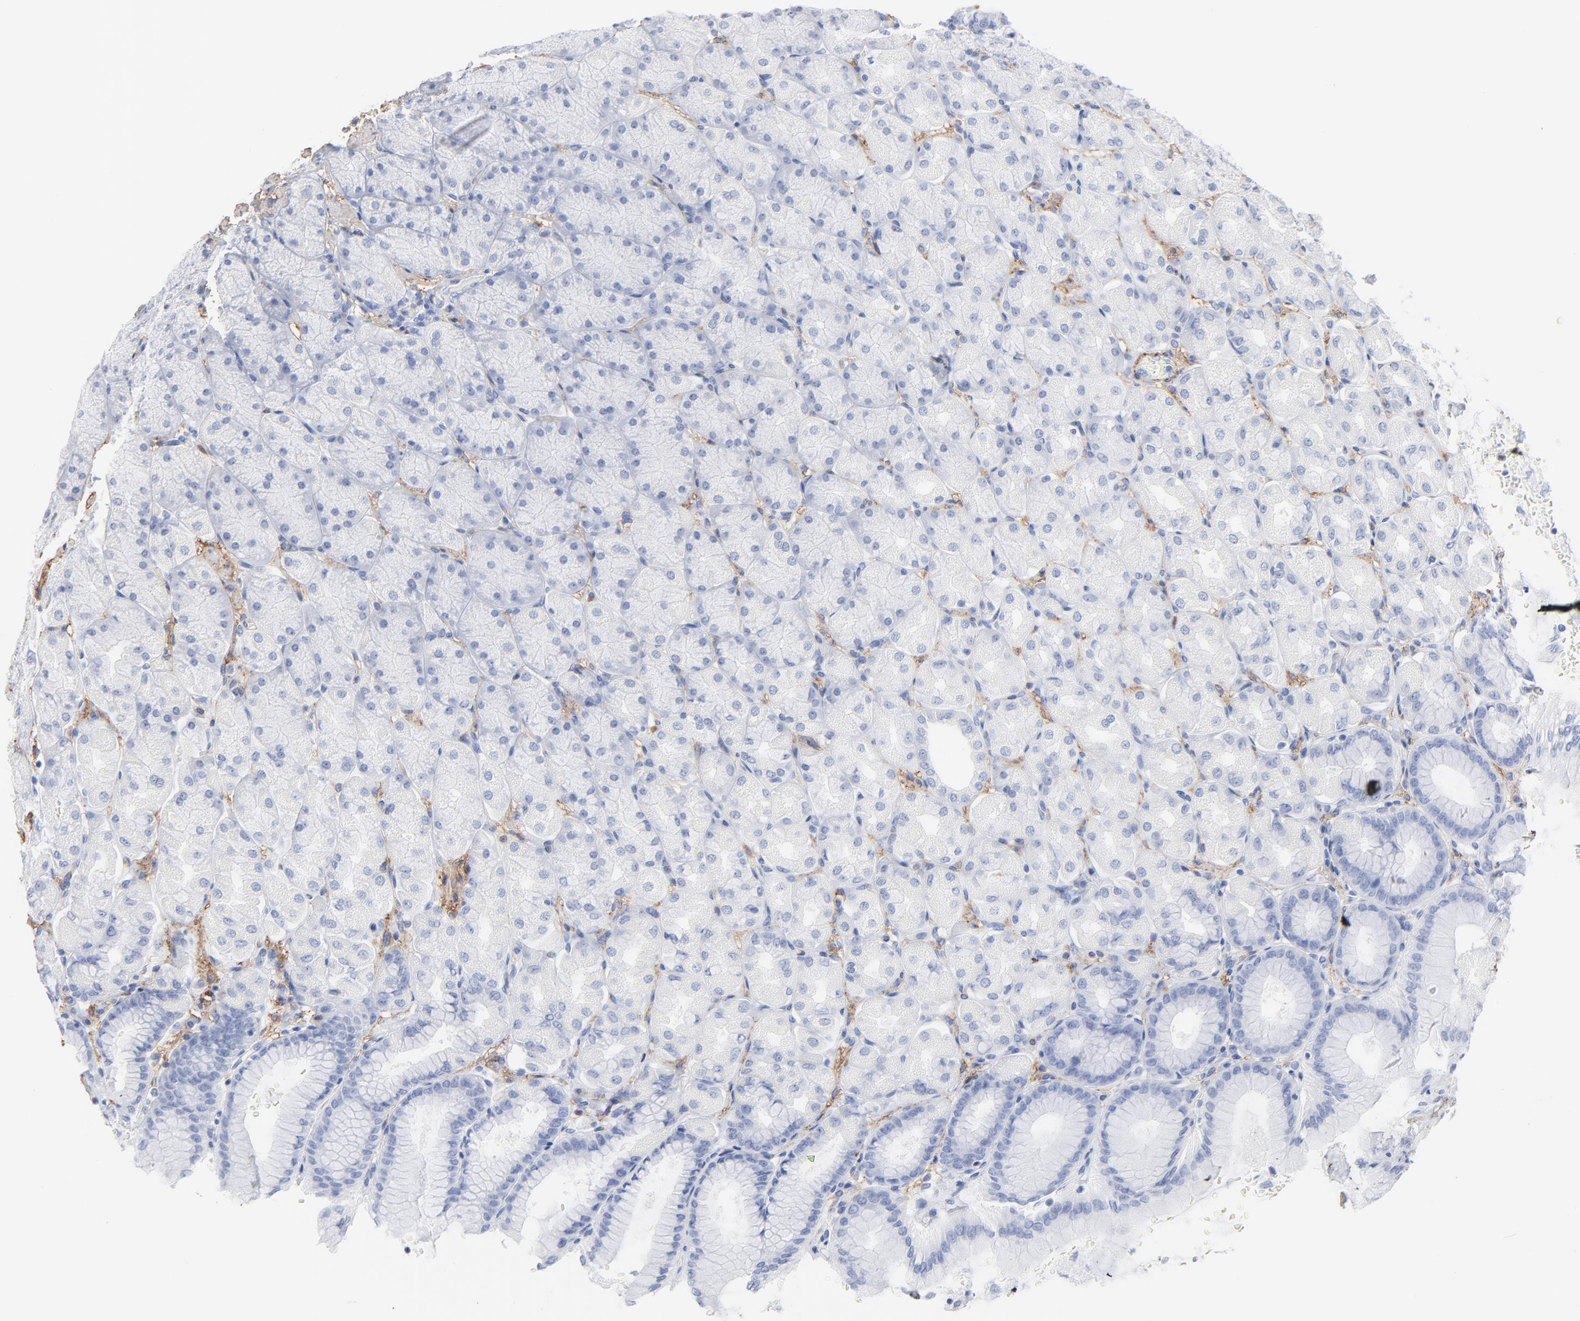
{"staining": {"intensity": "negative", "quantity": "none", "location": "none"}, "tissue": "stomach", "cell_type": "Glandular cells", "image_type": "normal", "snomed": [{"axis": "morphology", "description": "Normal tissue, NOS"}, {"axis": "topography", "description": "Stomach, upper"}], "caption": "Immunohistochemistry (IHC) histopathology image of unremarkable stomach stained for a protein (brown), which reveals no staining in glandular cells. (Brightfield microscopy of DAB immunohistochemistry at high magnification).", "gene": "AGTR1", "patient": {"sex": "female", "age": 56}}